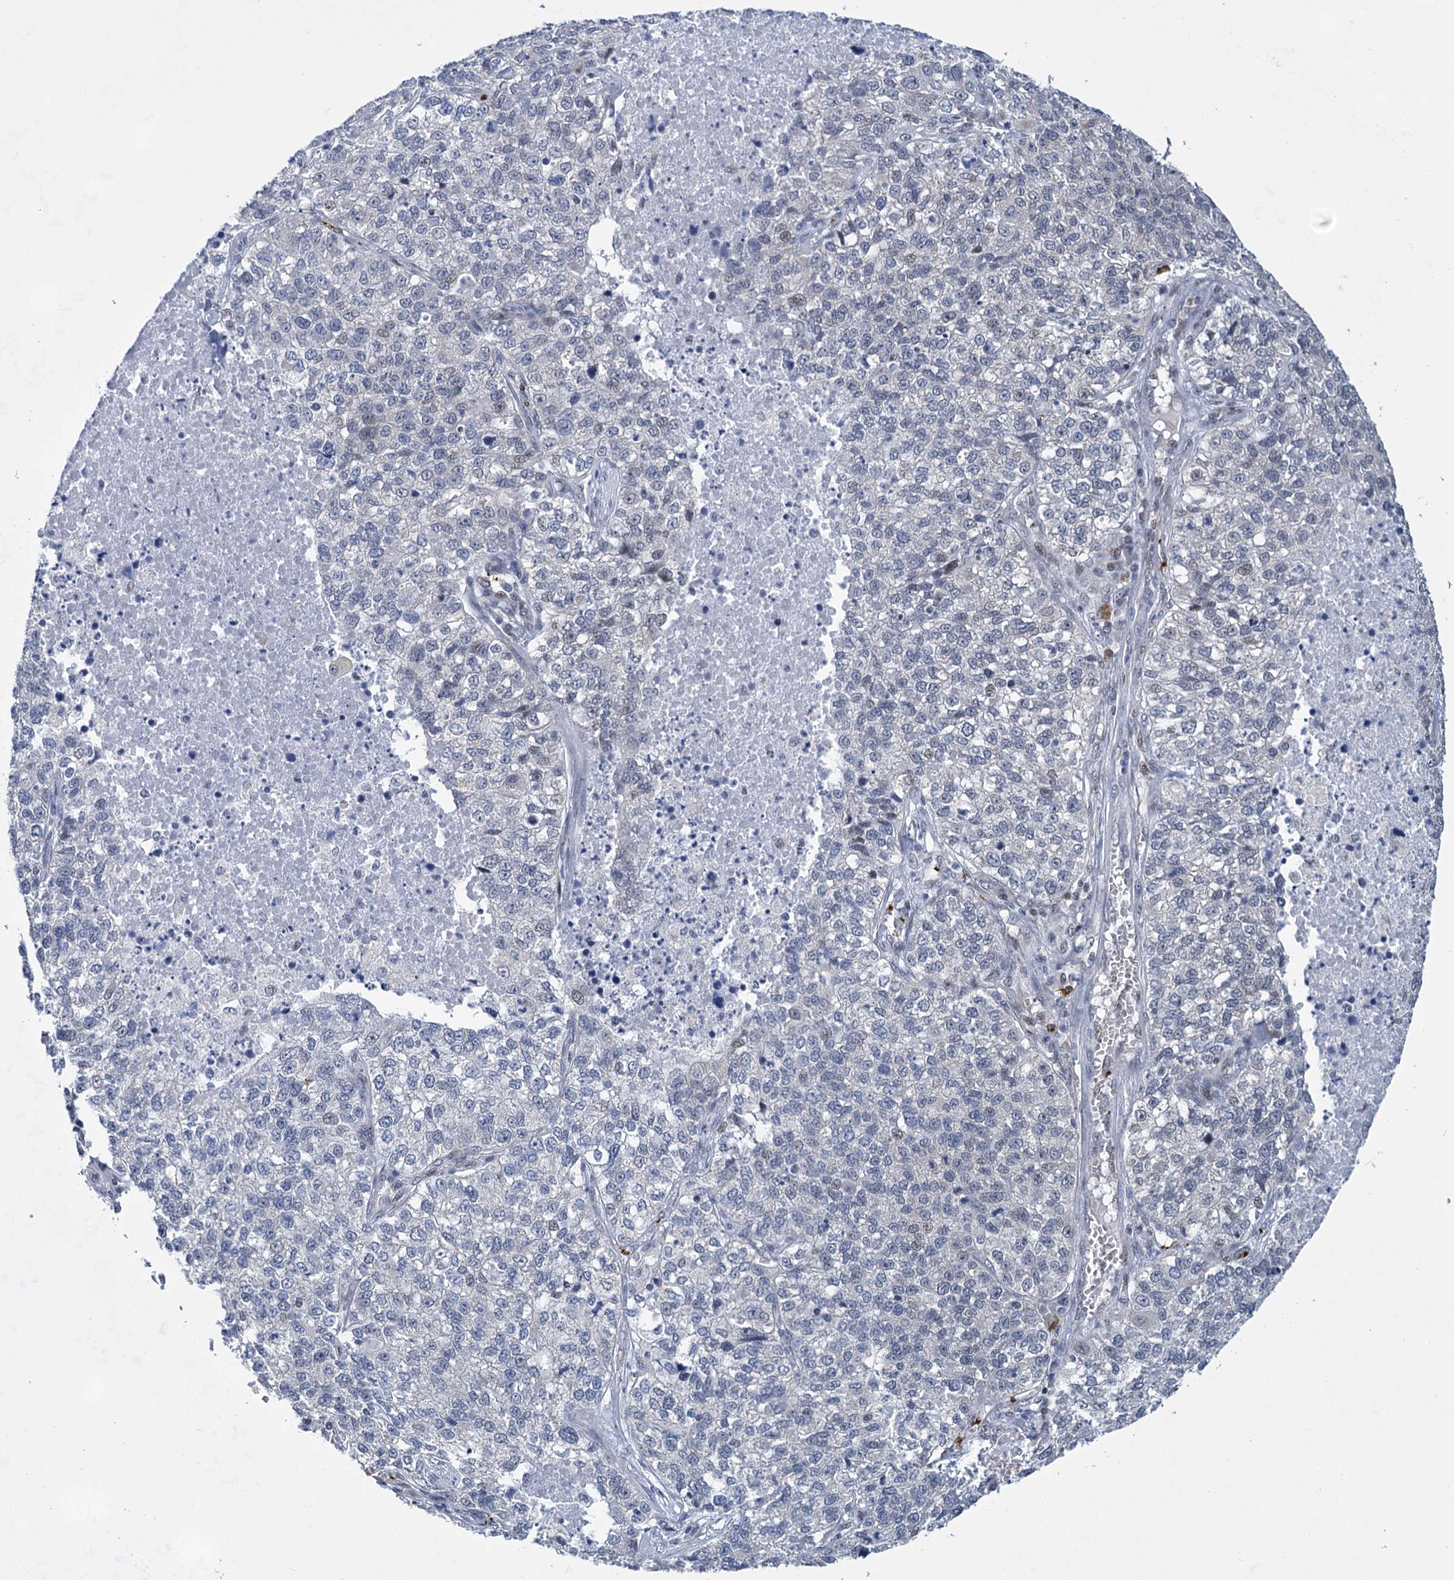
{"staining": {"intensity": "negative", "quantity": "none", "location": "none"}, "tissue": "lung cancer", "cell_type": "Tumor cells", "image_type": "cancer", "snomed": [{"axis": "morphology", "description": "Adenocarcinoma, NOS"}, {"axis": "topography", "description": "Lung"}], "caption": "DAB (3,3'-diaminobenzidine) immunohistochemical staining of lung adenocarcinoma displays no significant positivity in tumor cells. (DAB (3,3'-diaminobenzidine) immunohistochemistry (IHC), high magnification).", "gene": "MON2", "patient": {"sex": "male", "age": 49}}